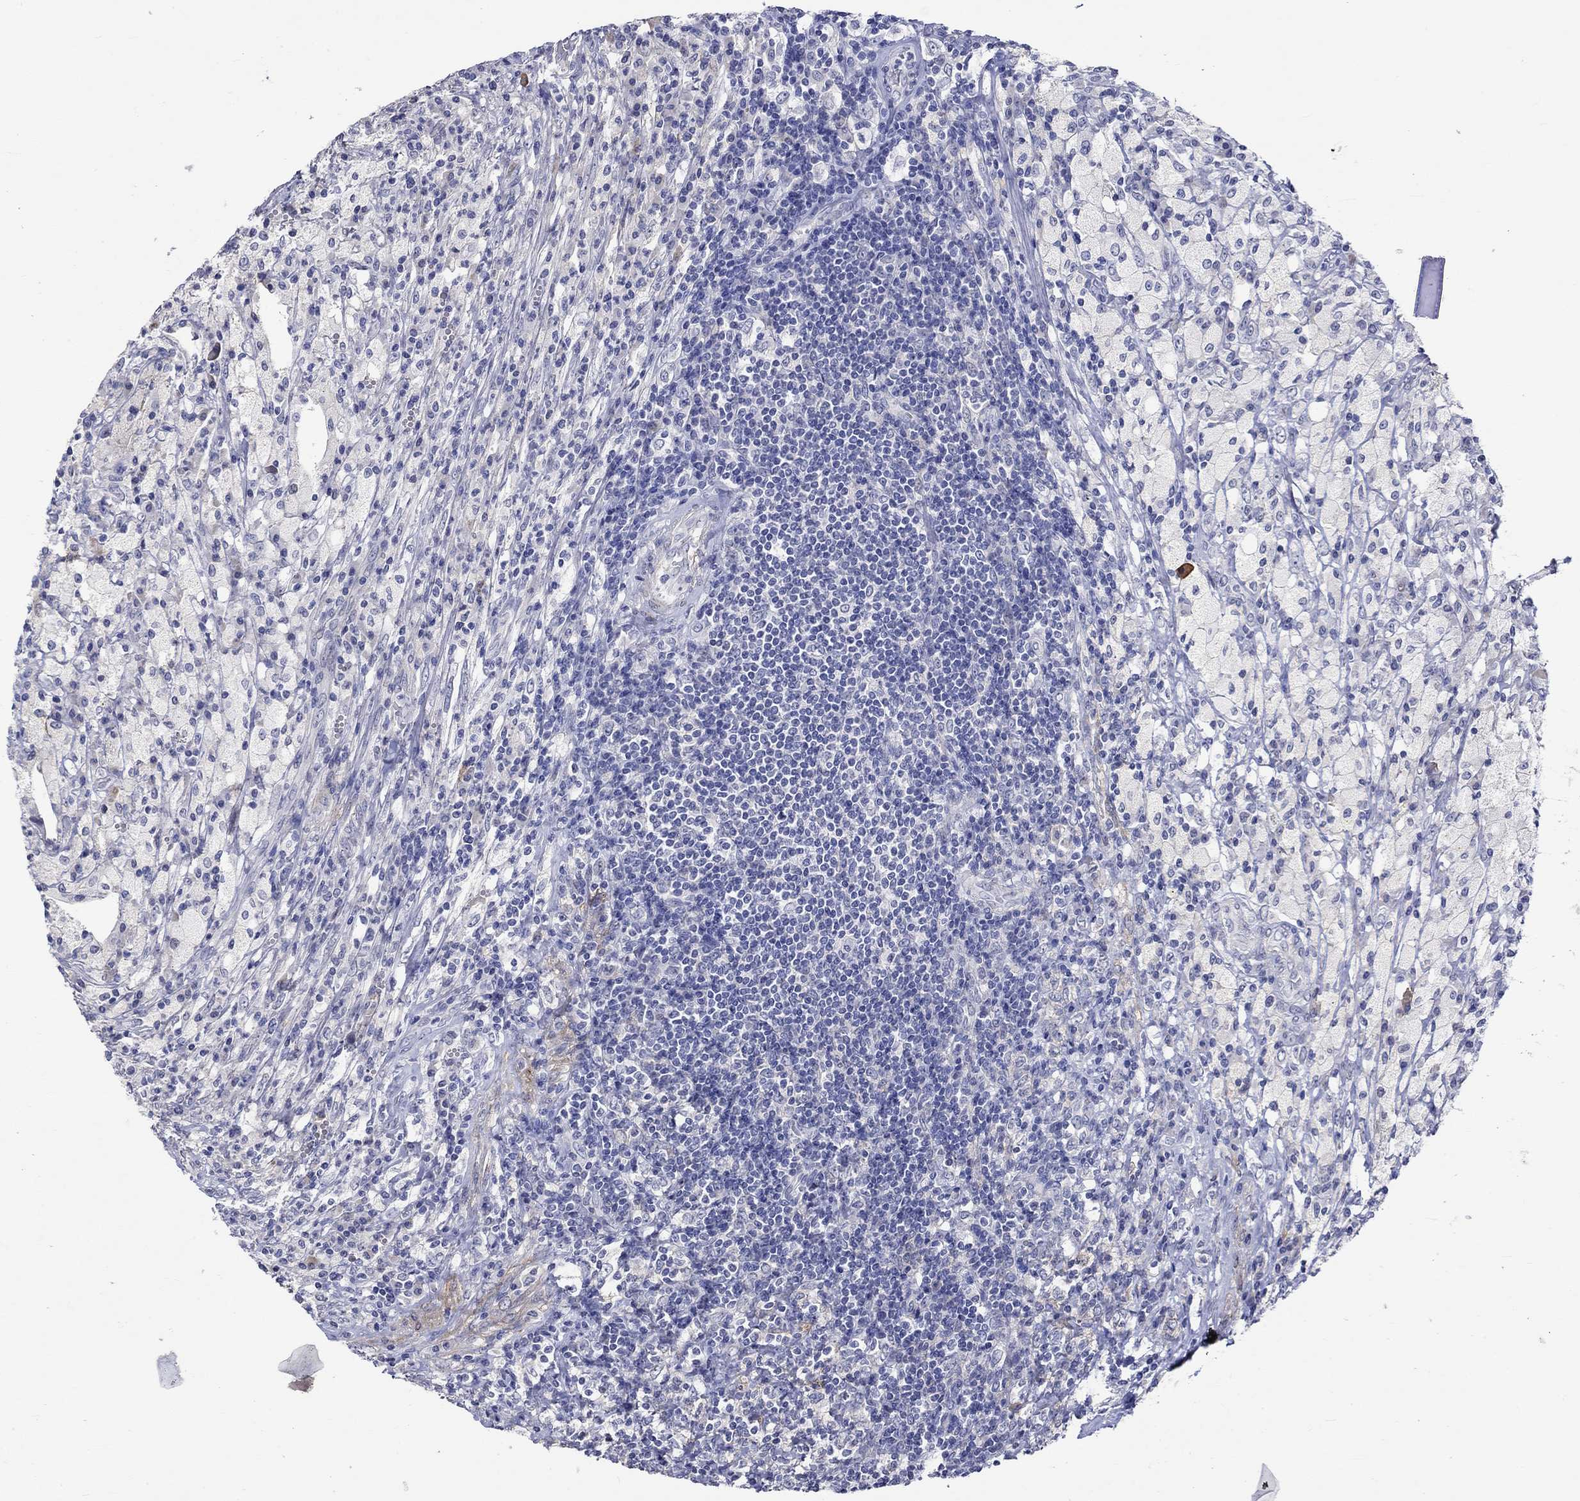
{"staining": {"intensity": "negative", "quantity": "none", "location": "none"}, "tissue": "testis cancer", "cell_type": "Tumor cells", "image_type": "cancer", "snomed": [{"axis": "morphology", "description": "Necrosis, NOS"}, {"axis": "morphology", "description": "Carcinoma, Embryonal, NOS"}, {"axis": "topography", "description": "Testis"}], "caption": "Histopathology image shows no protein staining in tumor cells of testis embryonal carcinoma tissue.", "gene": "CRYAB", "patient": {"sex": "male", "age": 19}}